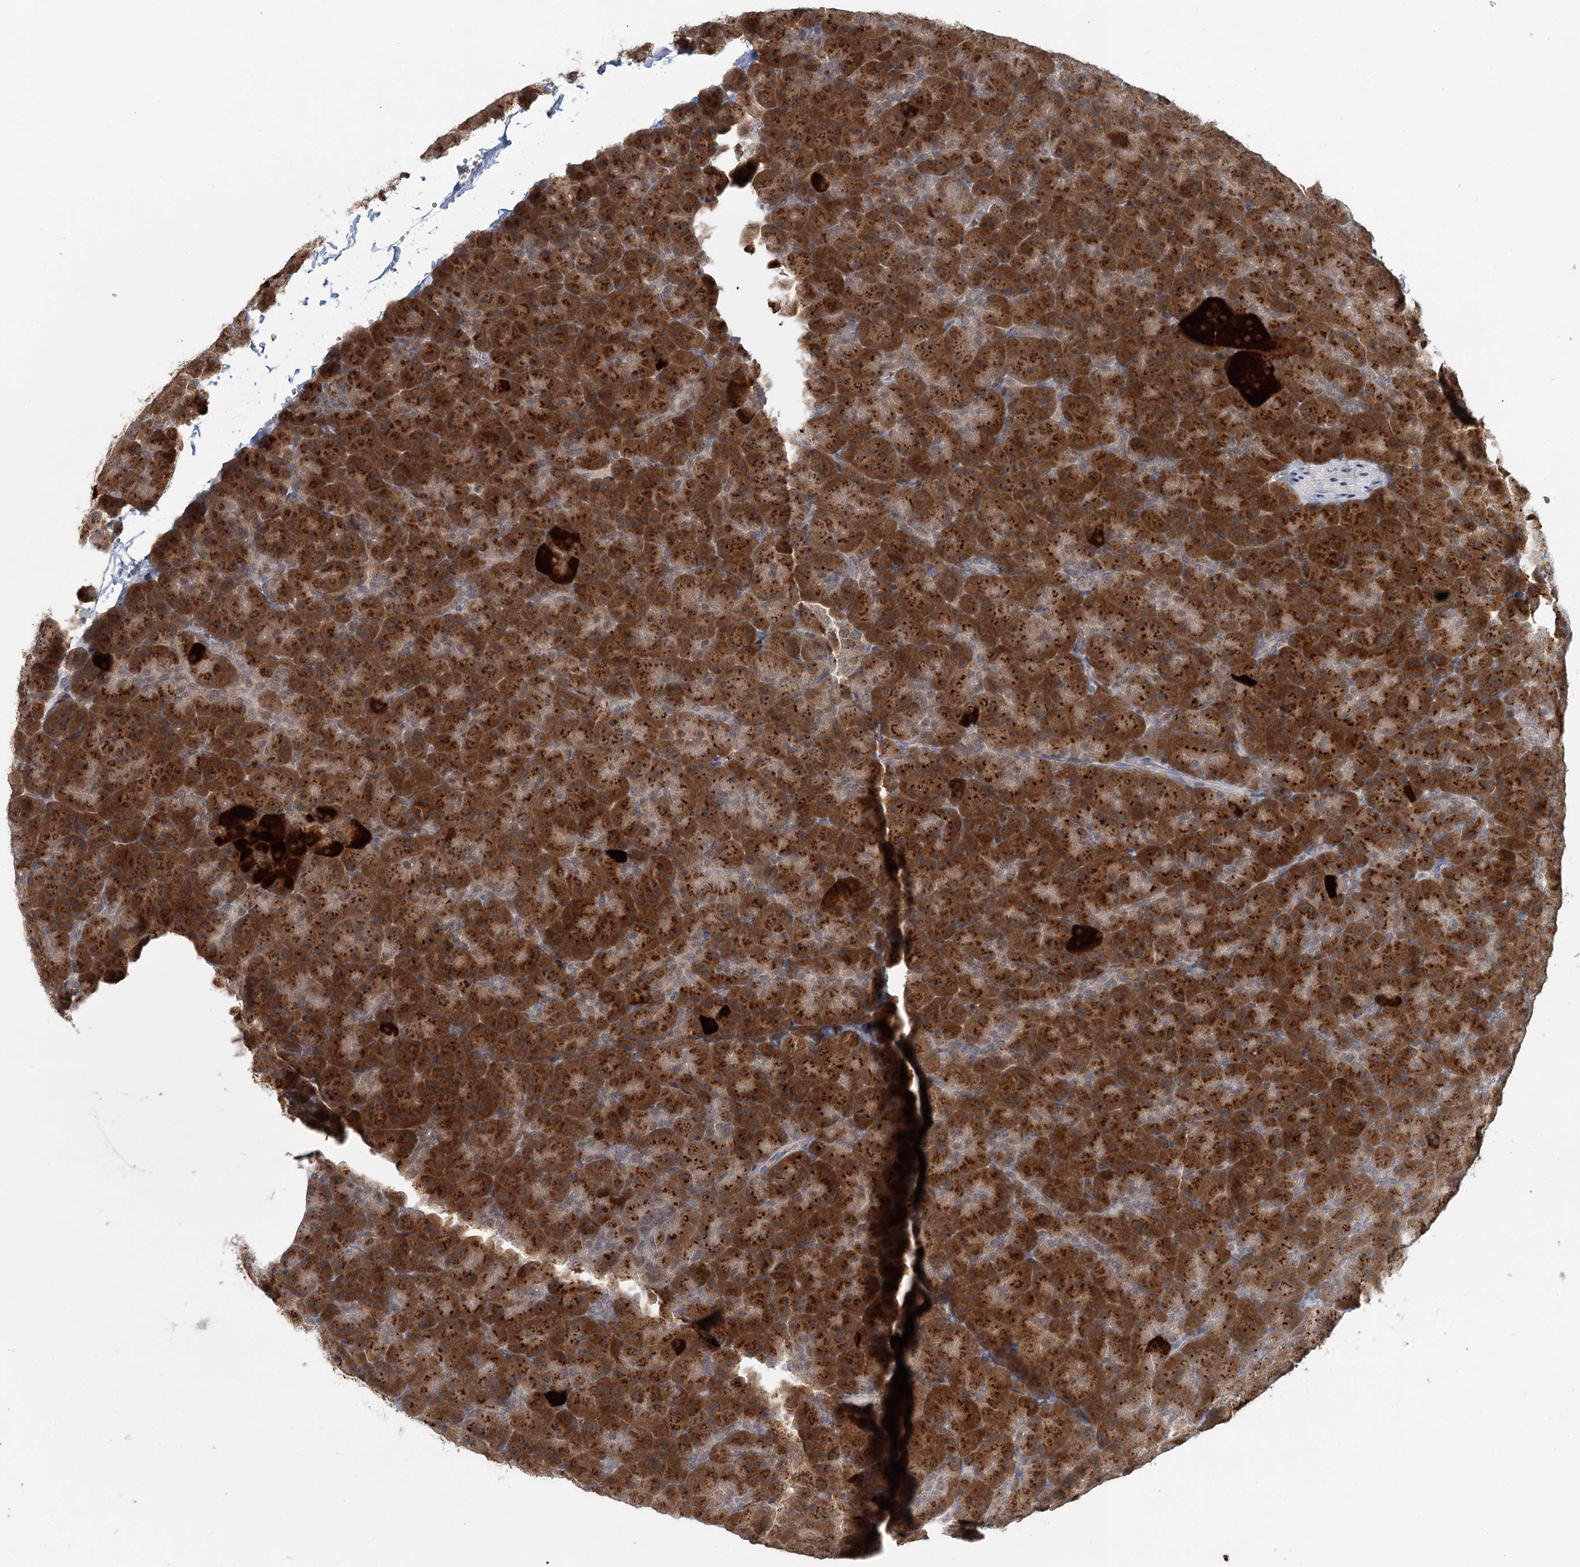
{"staining": {"intensity": "strong", "quantity": ">75%", "location": "cytoplasmic/membranous"}, "tissue": "pancreas", "cell_type": "Exocrine glandular cells", "image_type": "normal", "snomed": [{"axis": "morphology", "description": "Normal tissue, NOS"}, {"axis": "topography", "description": "Pancreas"}], "caption": "The micrograph reveals staining of unremarkable pancreas, revealing strong cytoplasmic/membranous protein positivity (brown color) within exocrine glandular cells. (brown staining indicates protein expression, while blue staining denotes nuclei).", "gene": "ADK", "patient": {"sex": "male", "age": 36}}